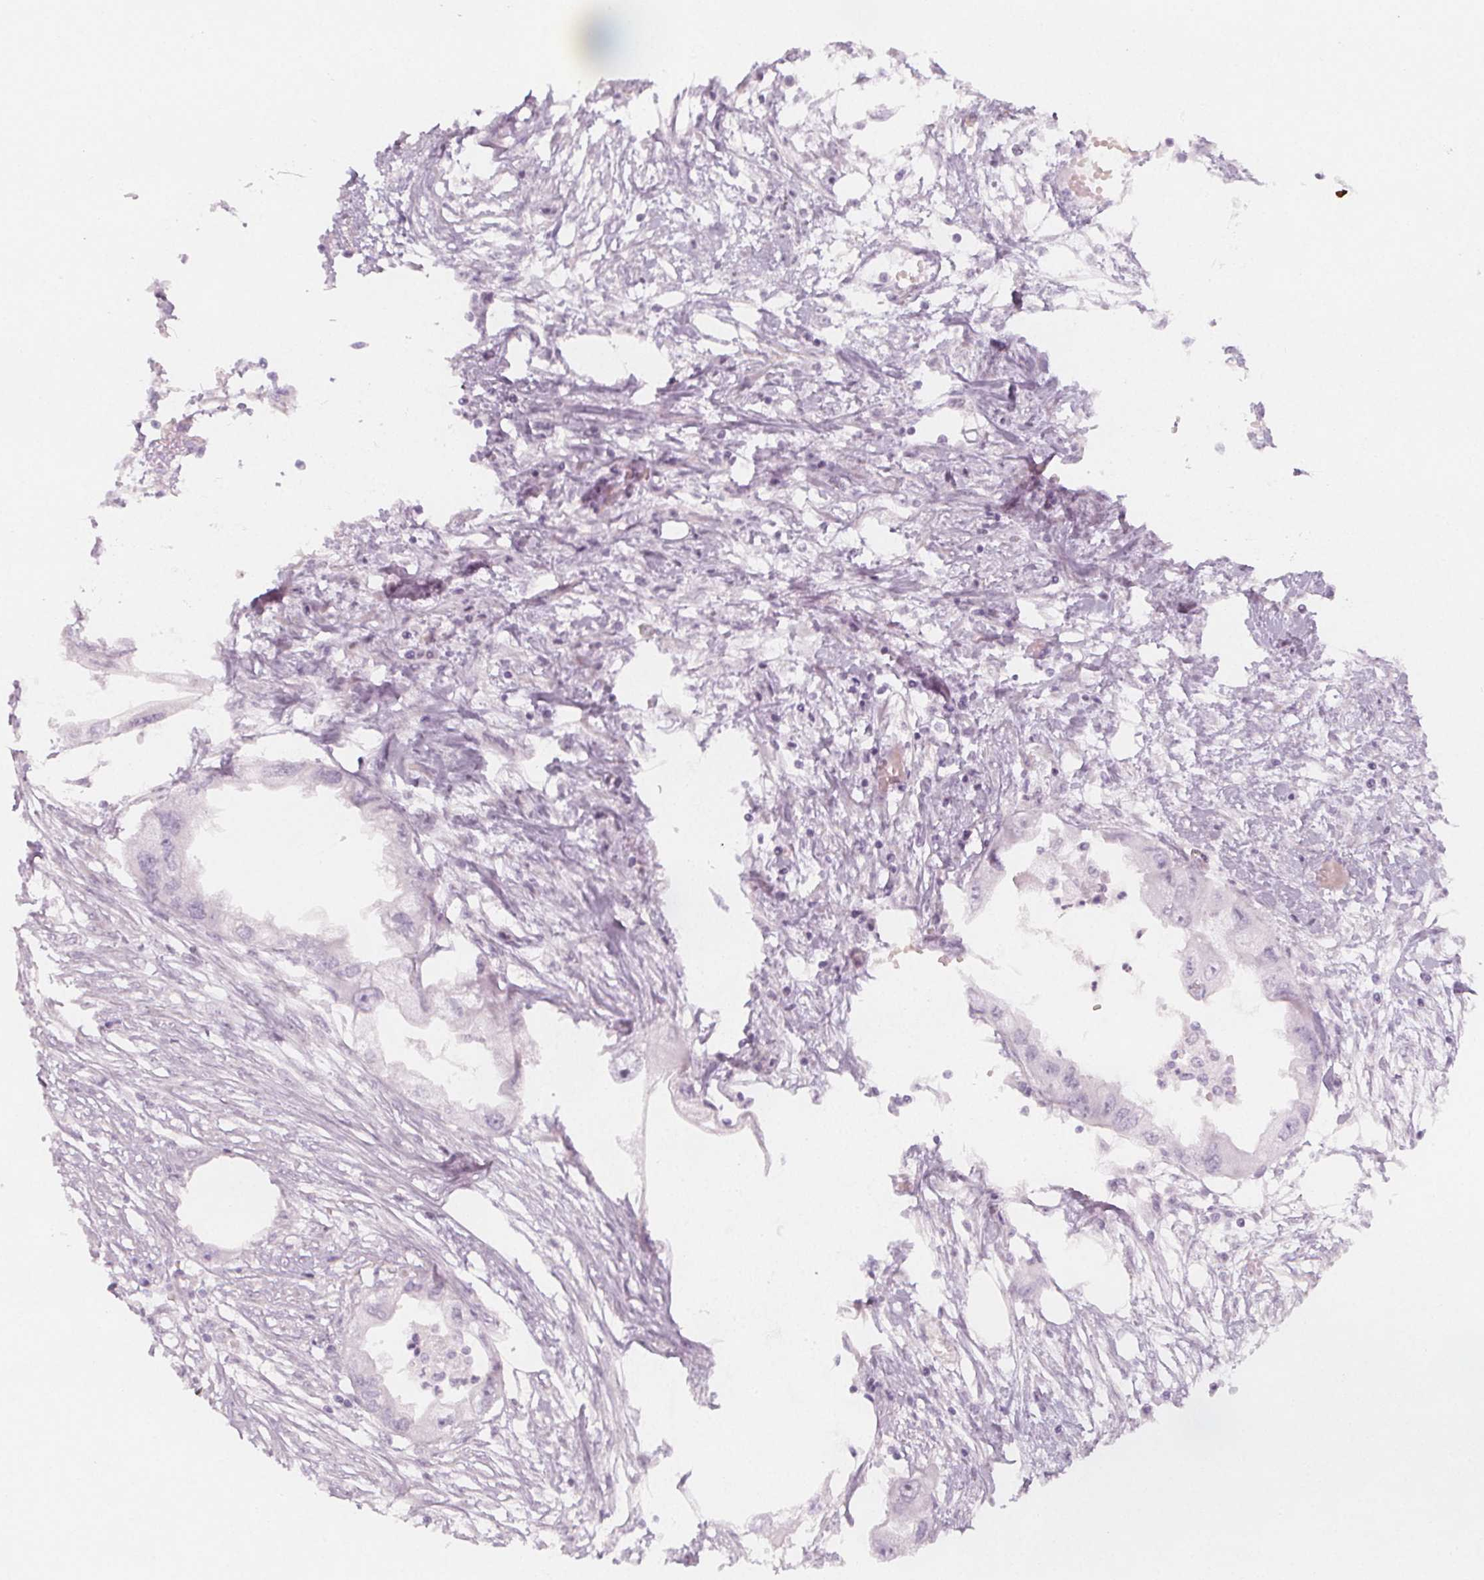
{"staining": {"intensity": "negative", "quantity": "none", "location": "none"}, "tissue": "endometrial cancer", "cell_type": "Tumor cells", "image_type": "cancer", "snomed": [{"axis": "morphology", "description": "Adenocarcinoma, NOS"}, {"axis": "morphology", "description": "Adenocarcinoma, metastatic, NOS"}, {"axis": "topography", "description": "Adipose tissue"}, {"axis": "topography", "description": "Endometrium"}], "caption": "Metastatic adenocarcinoma (endometrial) stained for a protein using immunohistochemistry (IHC) displays no staining tumor cells.", "gene": "MAP1A", "patient": {"sex": "female", "age": 67}}